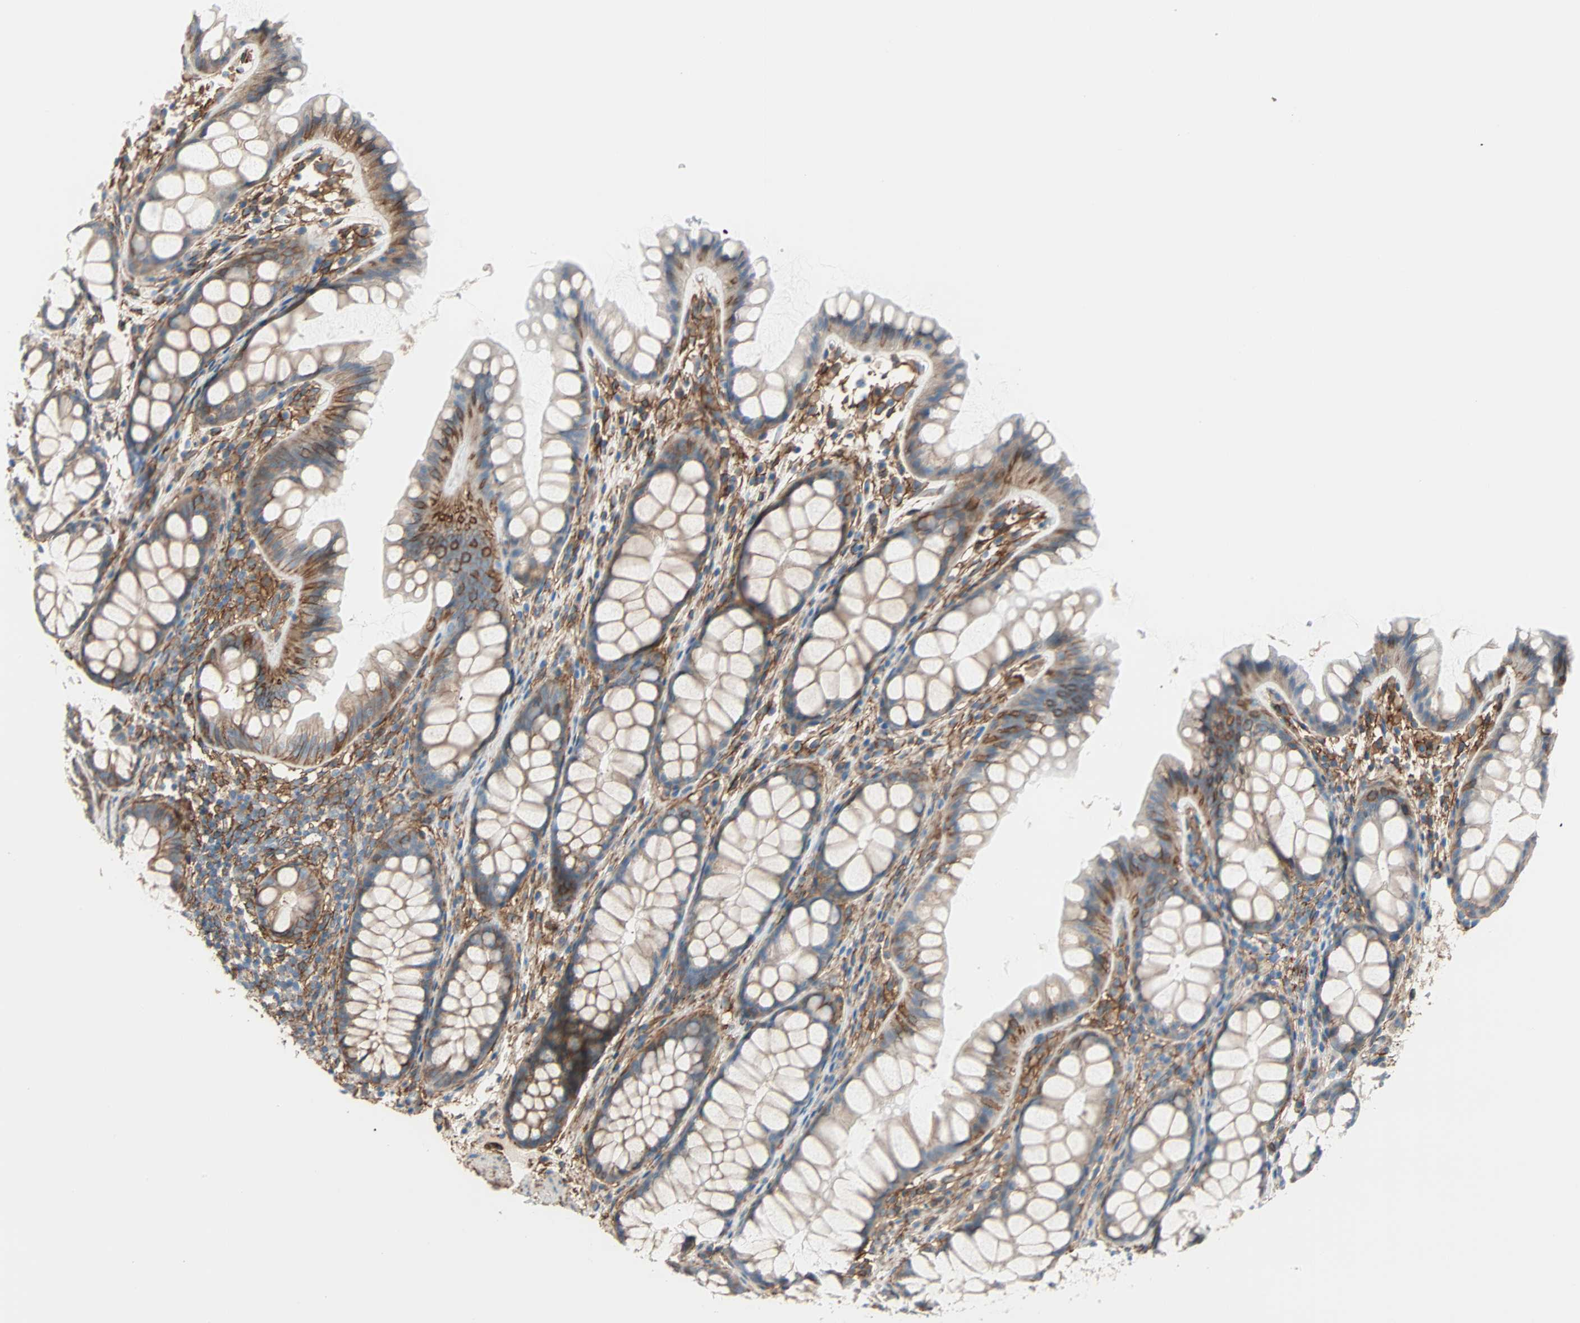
{"staining": {"intensity": "moderate", "quantity": ">75%", "location": "cytoplasmic/membranous"}, "tissue": "colon", "cell_type": "Endothelial cells", "image_type": "normal", "snomed": [{"axis": "morphology", "description": "Normal tissue, NOS"}, {"axis": "topography", "description": "Colon"}], "caption": "Endothelial cells reveal moderate cytoplasmic/membranous positivity in about >75% of cells in benign colon. The protein is shown in brown color, while the nuclei are stained blue.", "gene": "EPB41L2", "patient": {"sex": "female", "age": 55}}